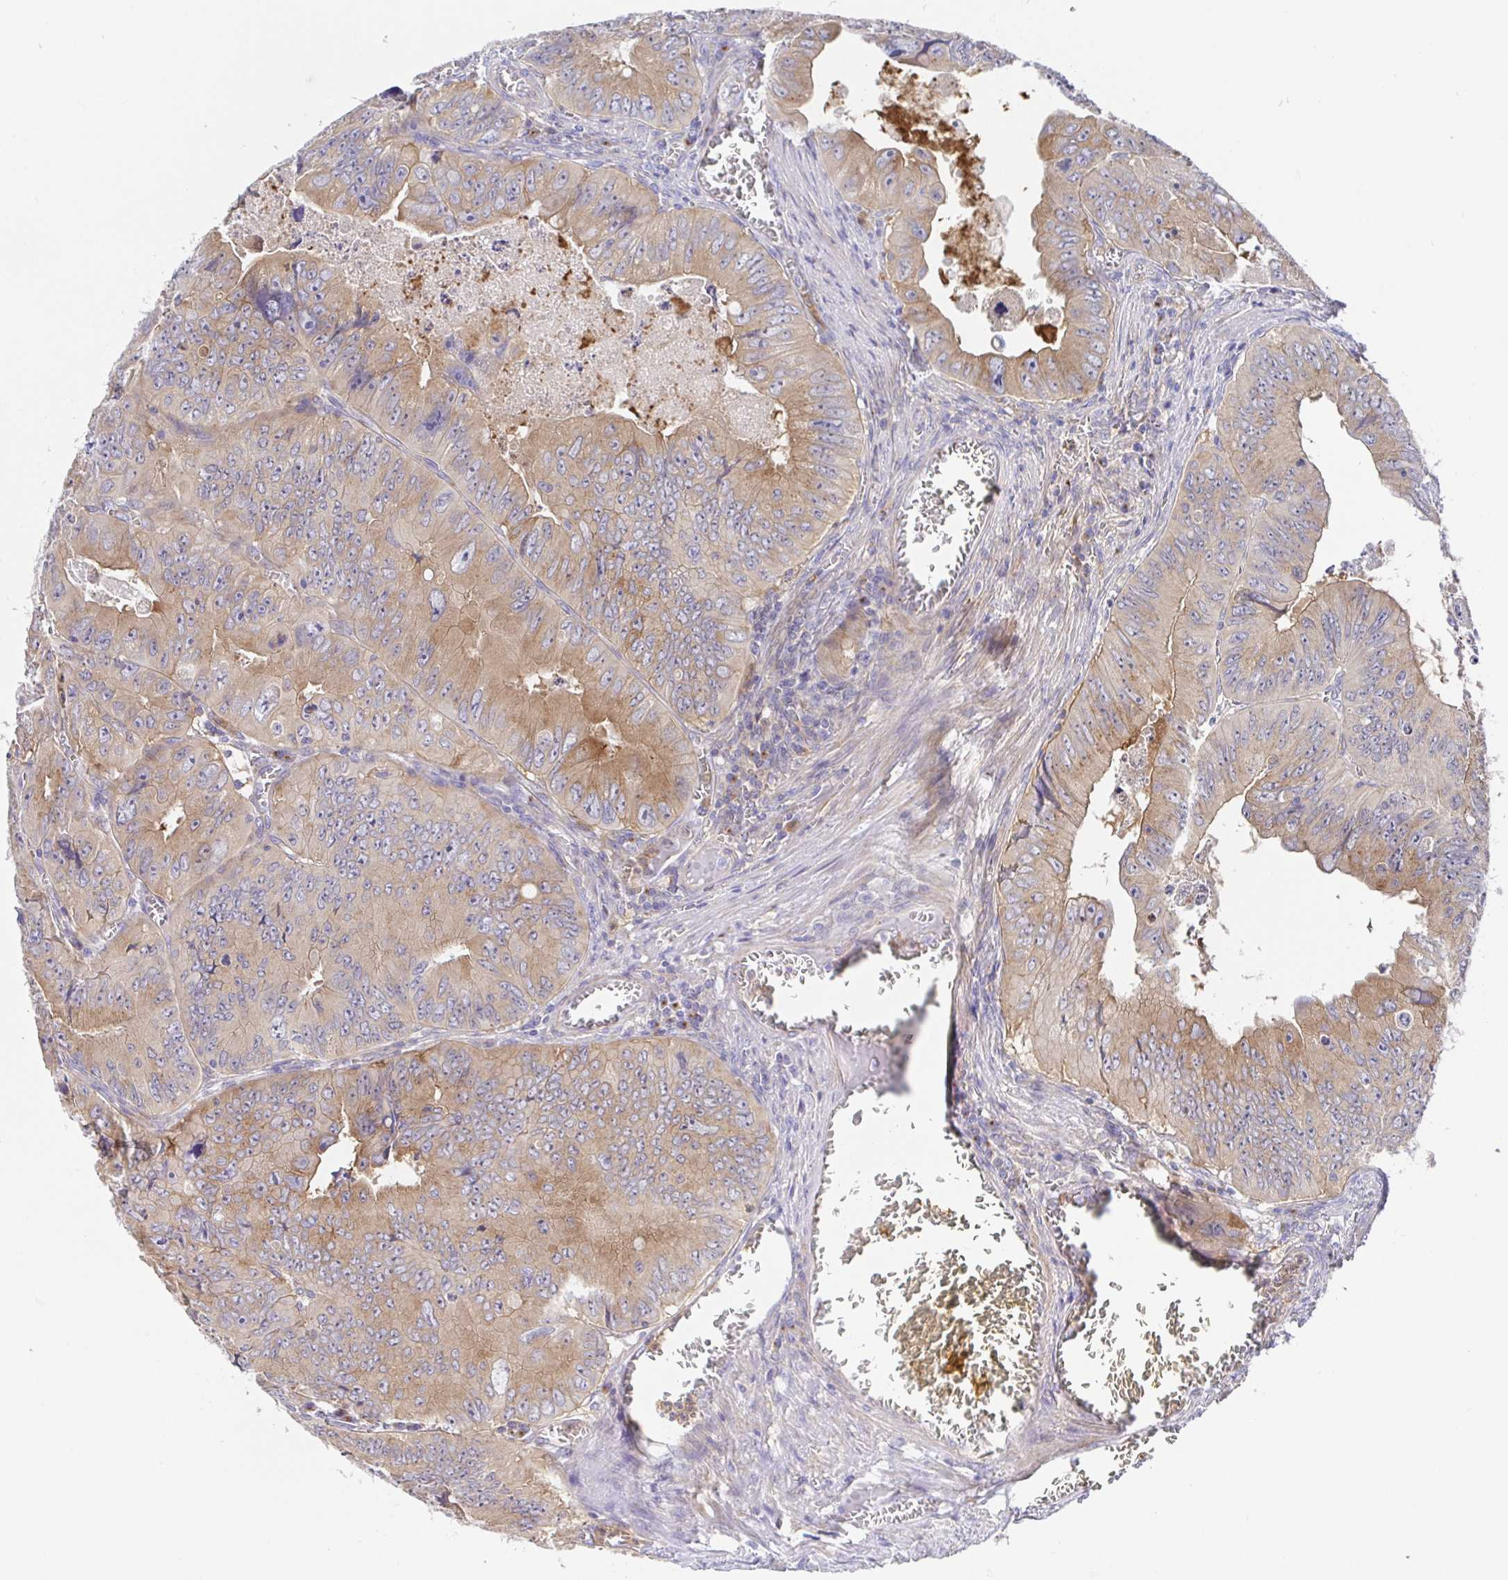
{"staining": {"intensity": "weak", "quantity": "25%-75%", "location": "cytoplasmic/membranous"}, "tissue": "colorectal cancer", "cell_type": "Tumor cells", "image_type": "cancer", "snomed": [{"axis": "morphology", "description": "Adenocarcinoma, NOS"}, {"axis": "topography", "description": "Colon"}], "caption": "Colorectal cancer (adenocarcinoma) was stained to show a protein in brown. There is low levels of weak cytoplasmic/membranous staining in approximately 25%-75% of tumor cells.", "gene": "GOLGA1", "patient": {"sex": "female", "age": 84}}